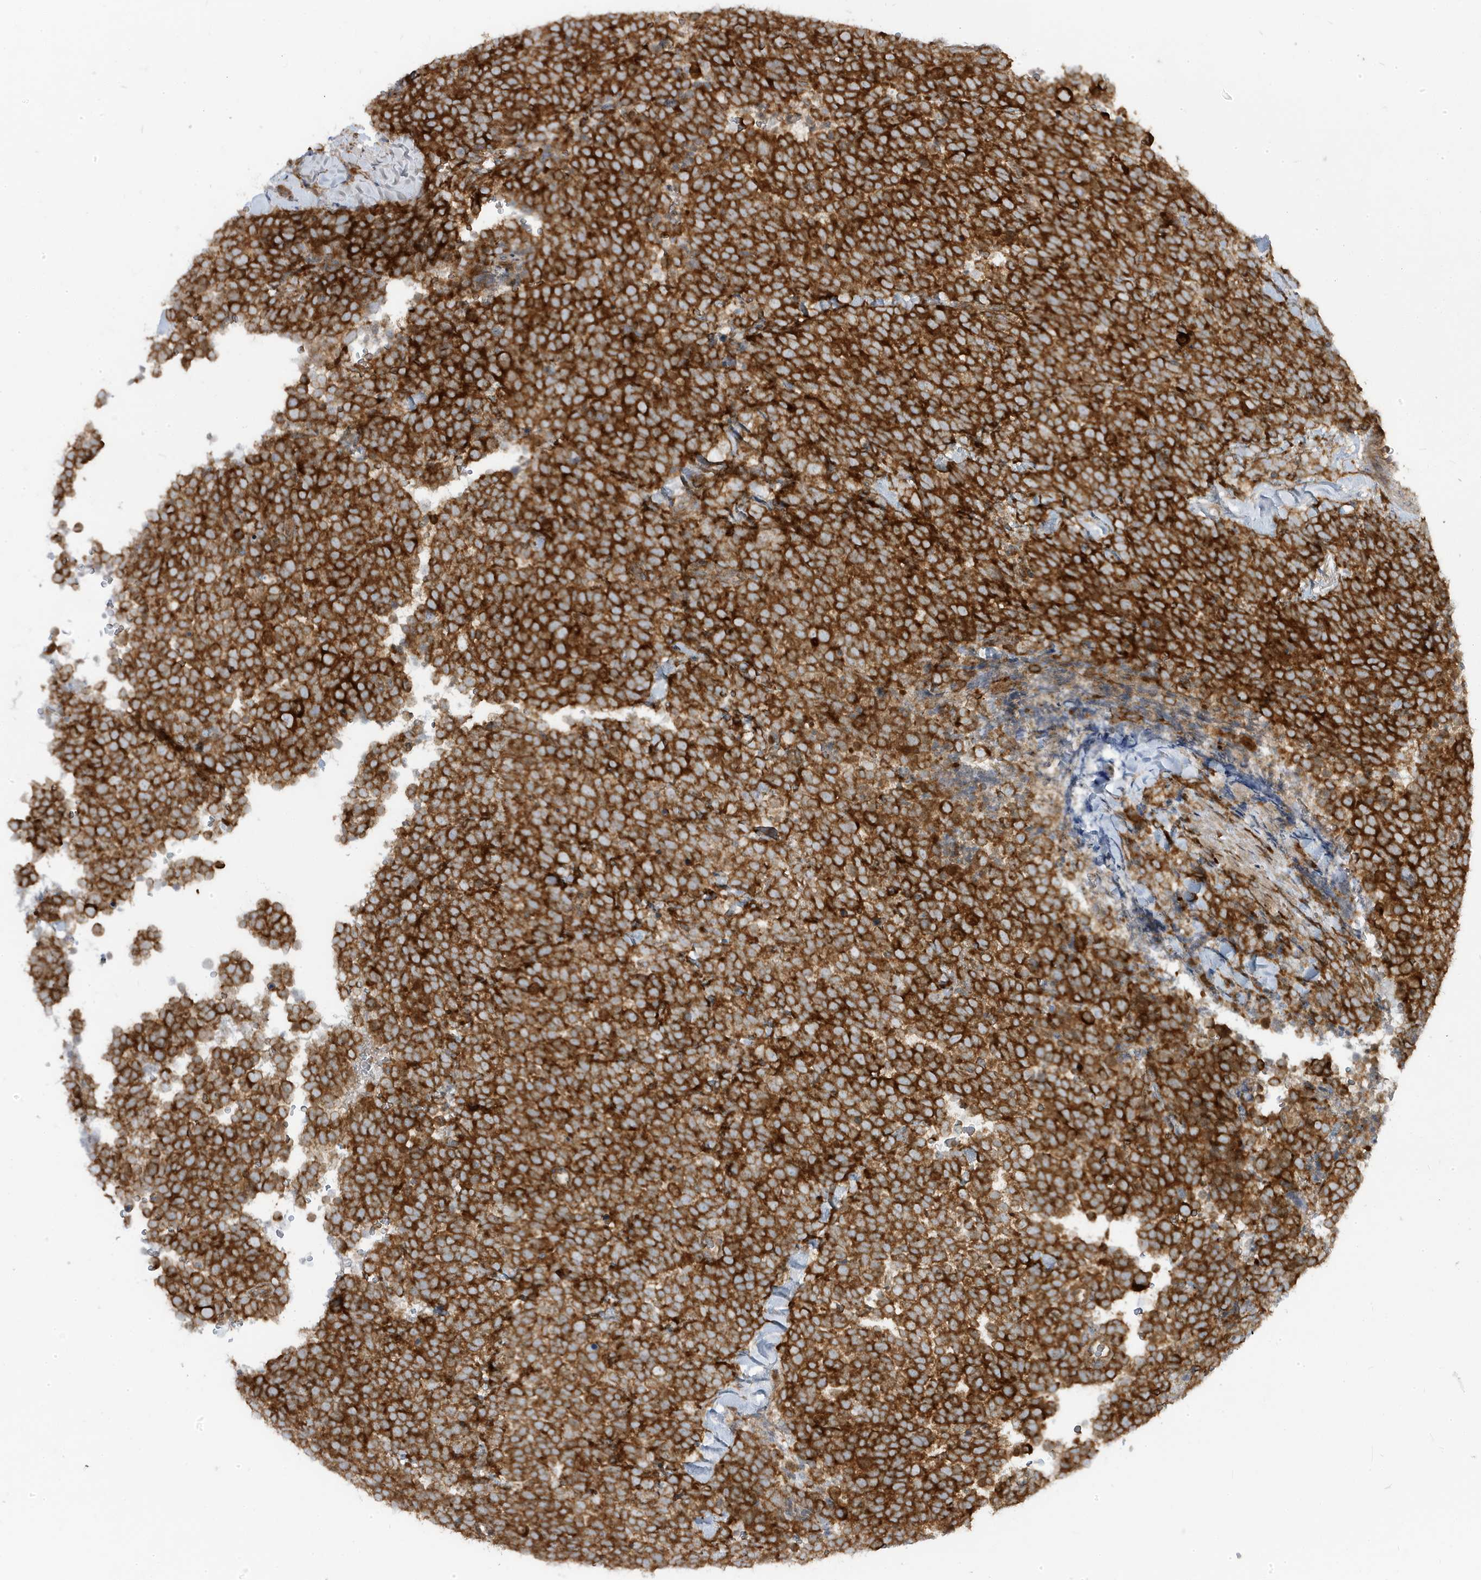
{"staining": {"intensity": "strong", "quantity": ">75%", "location": "cytoplasmic/membranous"}, "tissue": "urothelial cancer", "cell_type": "Tumor cells", "image_type": "cancer", "snomed": [{"axis": "morphology", "description": "Urothelial carcinoma, High grade"}, {"axis": "topography", "description": "Urinary bladder"}], "caption": "Approximately >75% of tumor cells in urothelial carcinoma (high-grade) demonstrate strong cytoplasmic/membranous protein expression as visualized by brown immunohistochemical staining.", "gene": "STAM", "patient": {"sex": "female", "age": 82}}